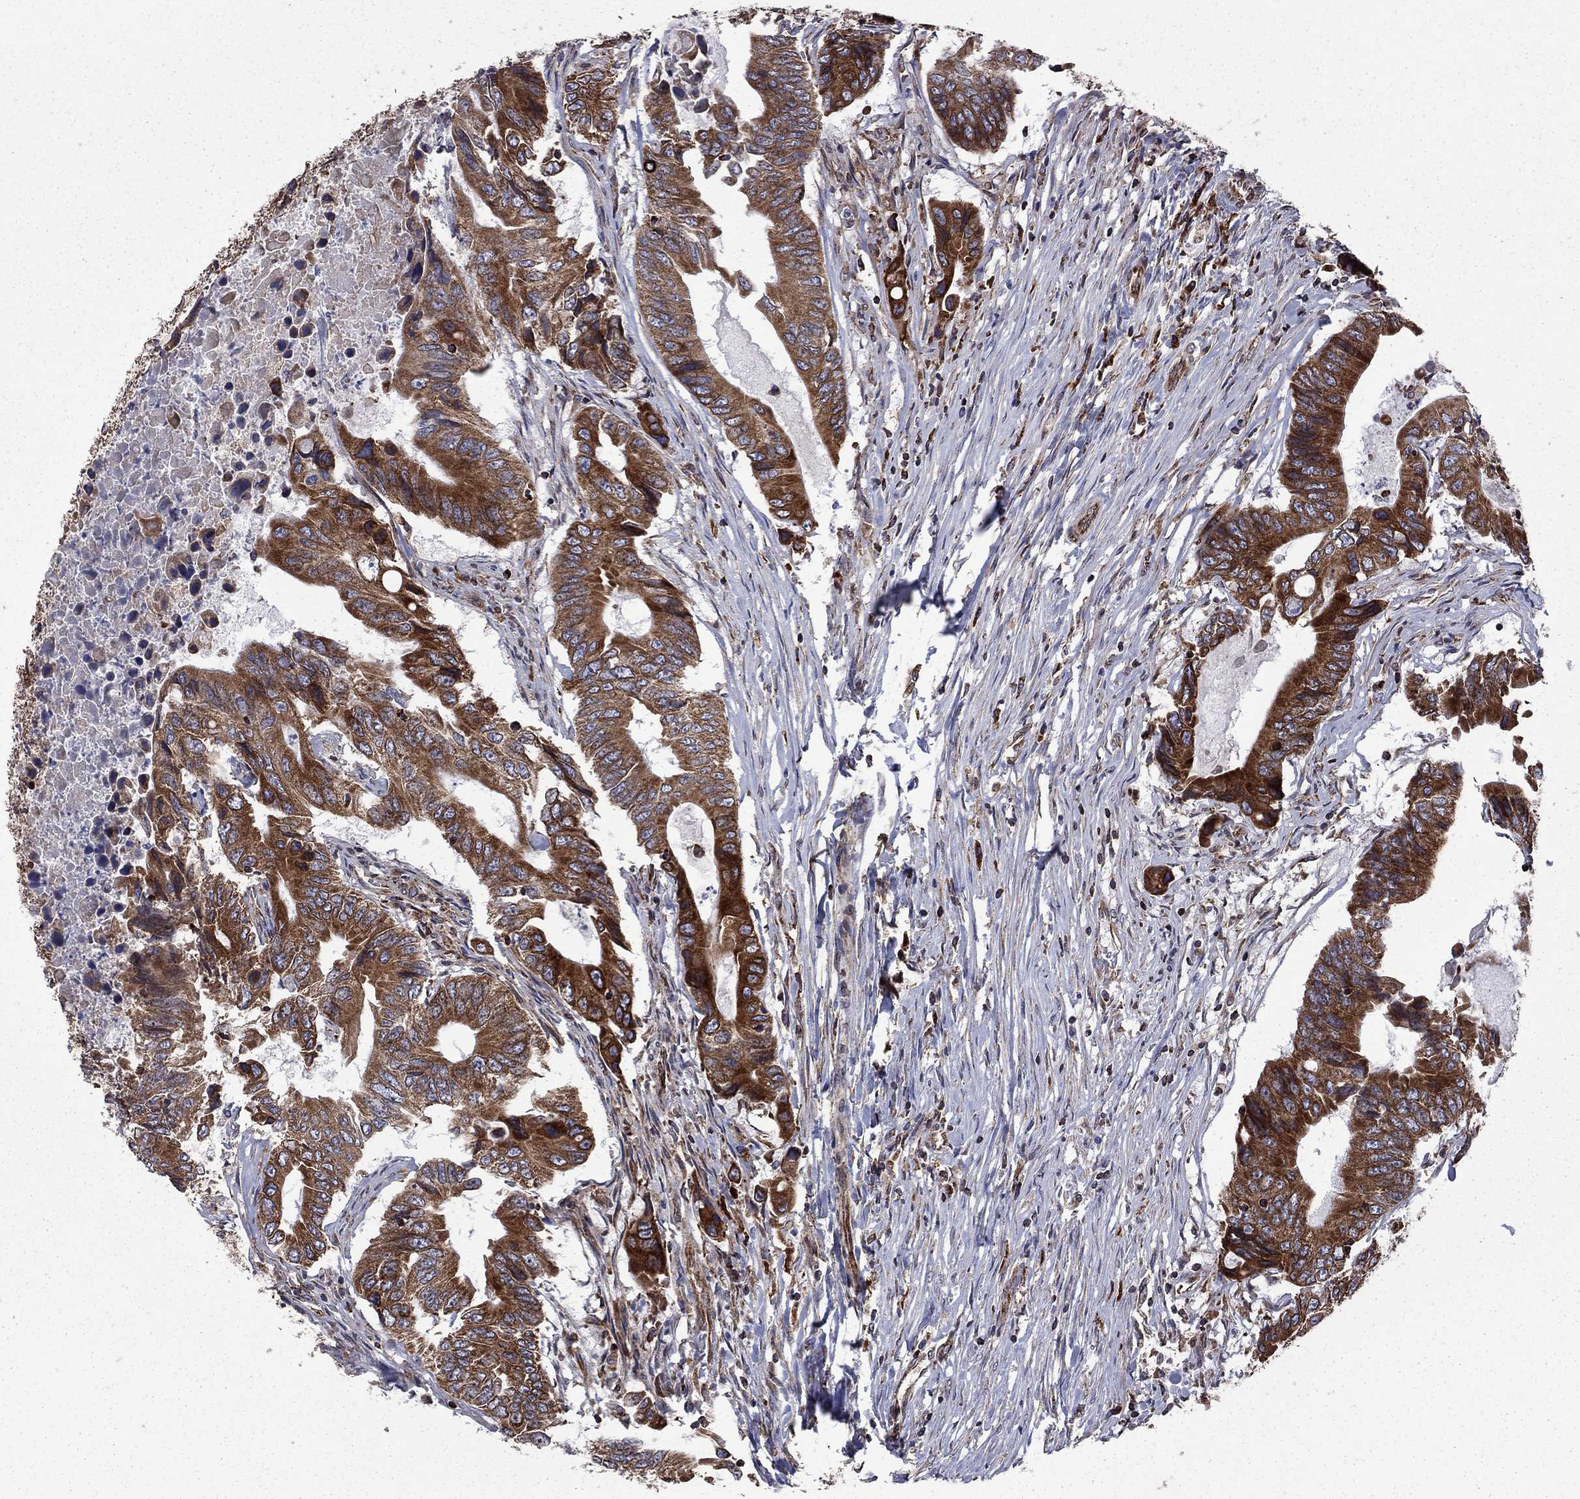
{"staining": {"intensity": "strong", "quantity": "25%-75%", "location": "cytoplasmic/membranous"}, "tissue": "colorectal cancer", "cell_type": "Tumor cells", "image_type": "cancer", "snomed": [{"axis": "morphology", "description": "Adenocarcinoma, NOS"}, {"axis": "topography", "description": "Colon"}], "caption": "This is a histology image of immunohistochemistry (IHC) staining of colorectal cancer, which shows strong positivity in the cytoplasmic/membranous of tumor cells.", "gene": "CLPTM1", "patient": {"sex": "female", "age": 90}}